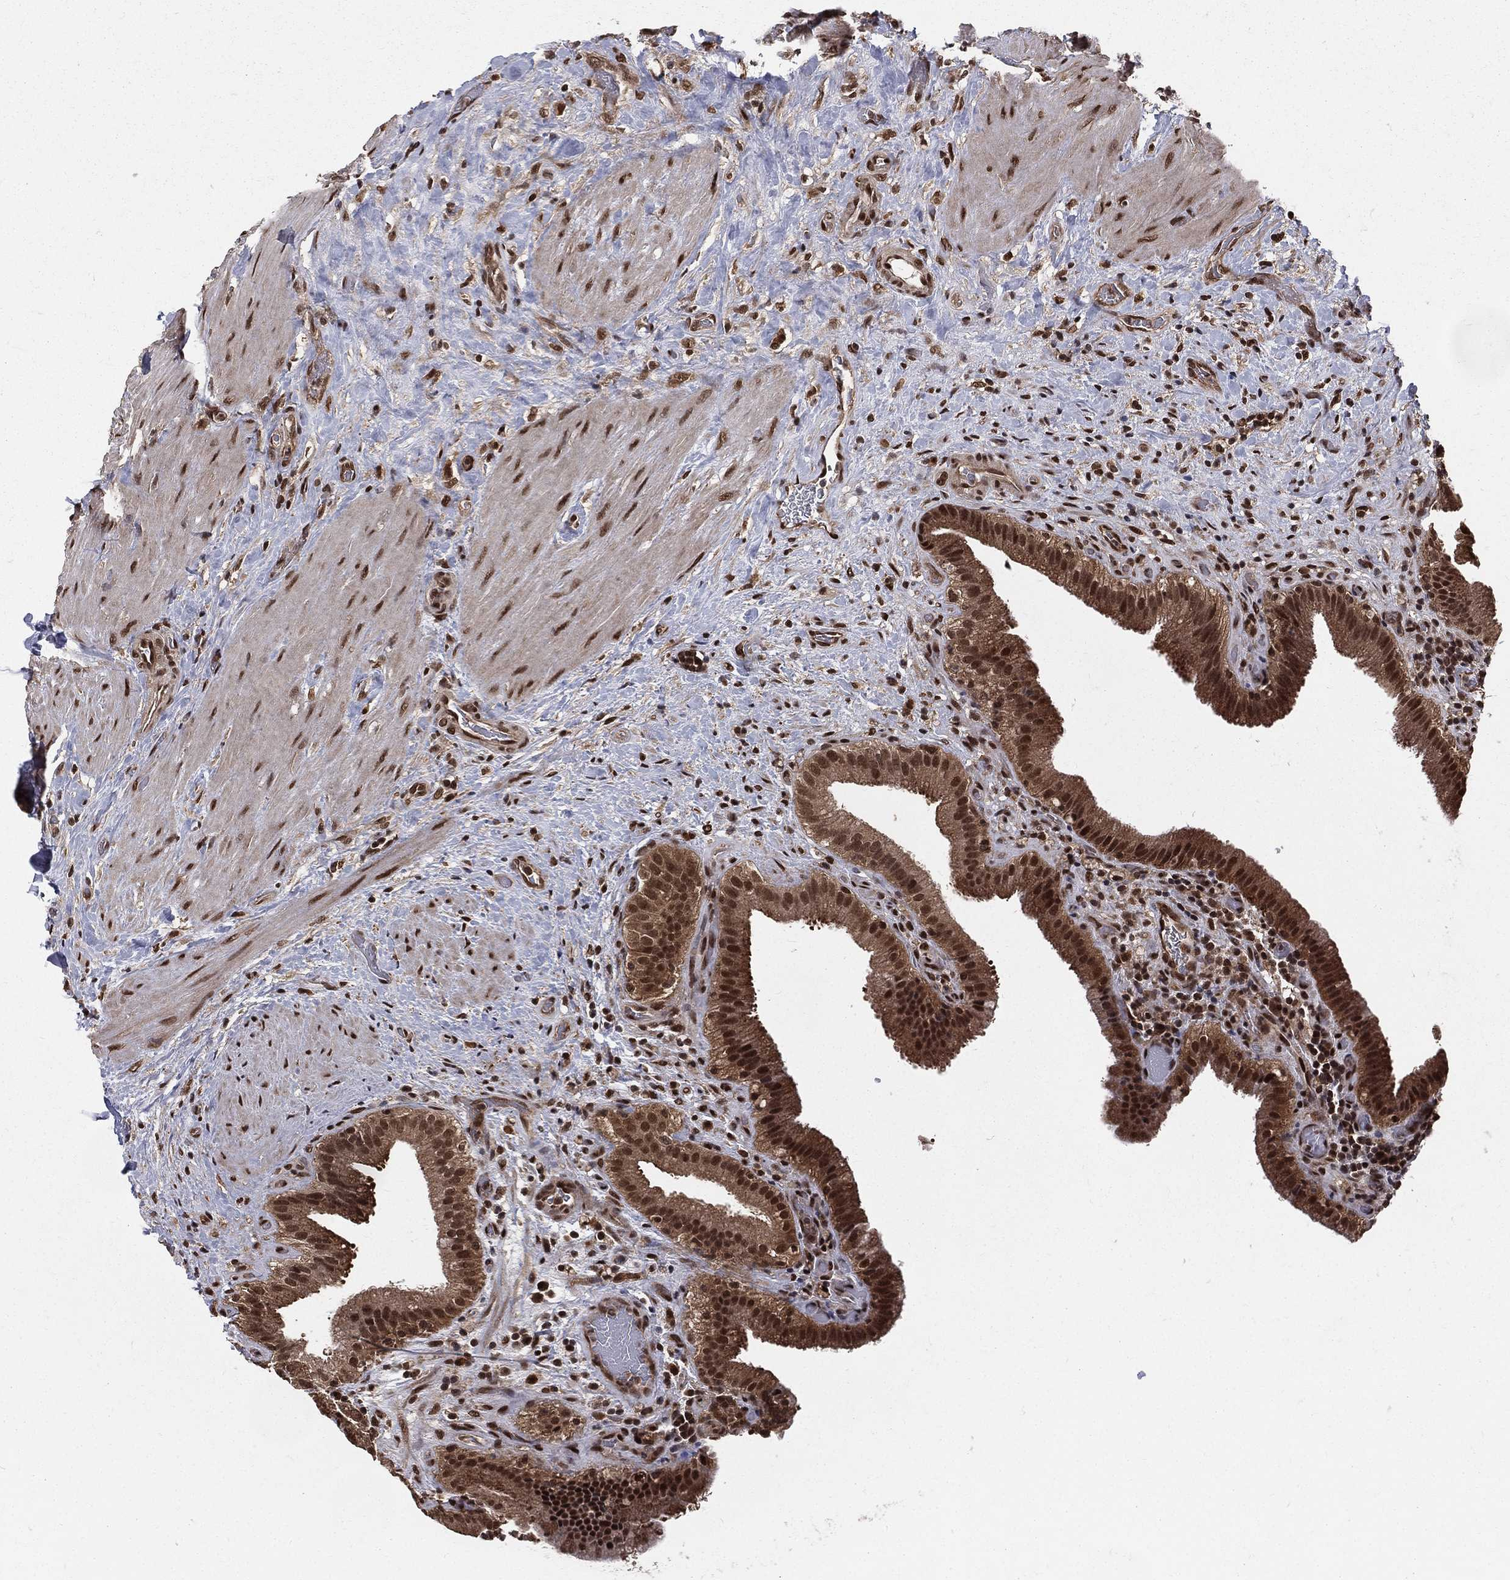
{"staining": {"intensity": "strong", "quantity": ">75%", "location": "cytoplasmic/membranous,nuclear"}, "tissue": "gallbladder", "cell_type": "Glandular cells", "image_type": "normal", "snomed": [{"axis": "morphology", "description": "Normal tissue, NOS"}, {"axis": "topography", "description": "Gallbladder"}], "caption": "Immunohistochemistry (IHC) staining of normal gallbladder, which reveals high levels of strong cytoplasmic/membranous,nuclear expression in about >75% of glandular cells indicating strong cytoplasmic/membranous,nuclear protein positivity. The staining was performed using DAB (3,3'-diaminobenzidine) (brown) for protein detection and nuclei were counterstained in hematoxylin (blue).", "gene": "COPS4", "patient": {"sex": "male", "age": 62}}